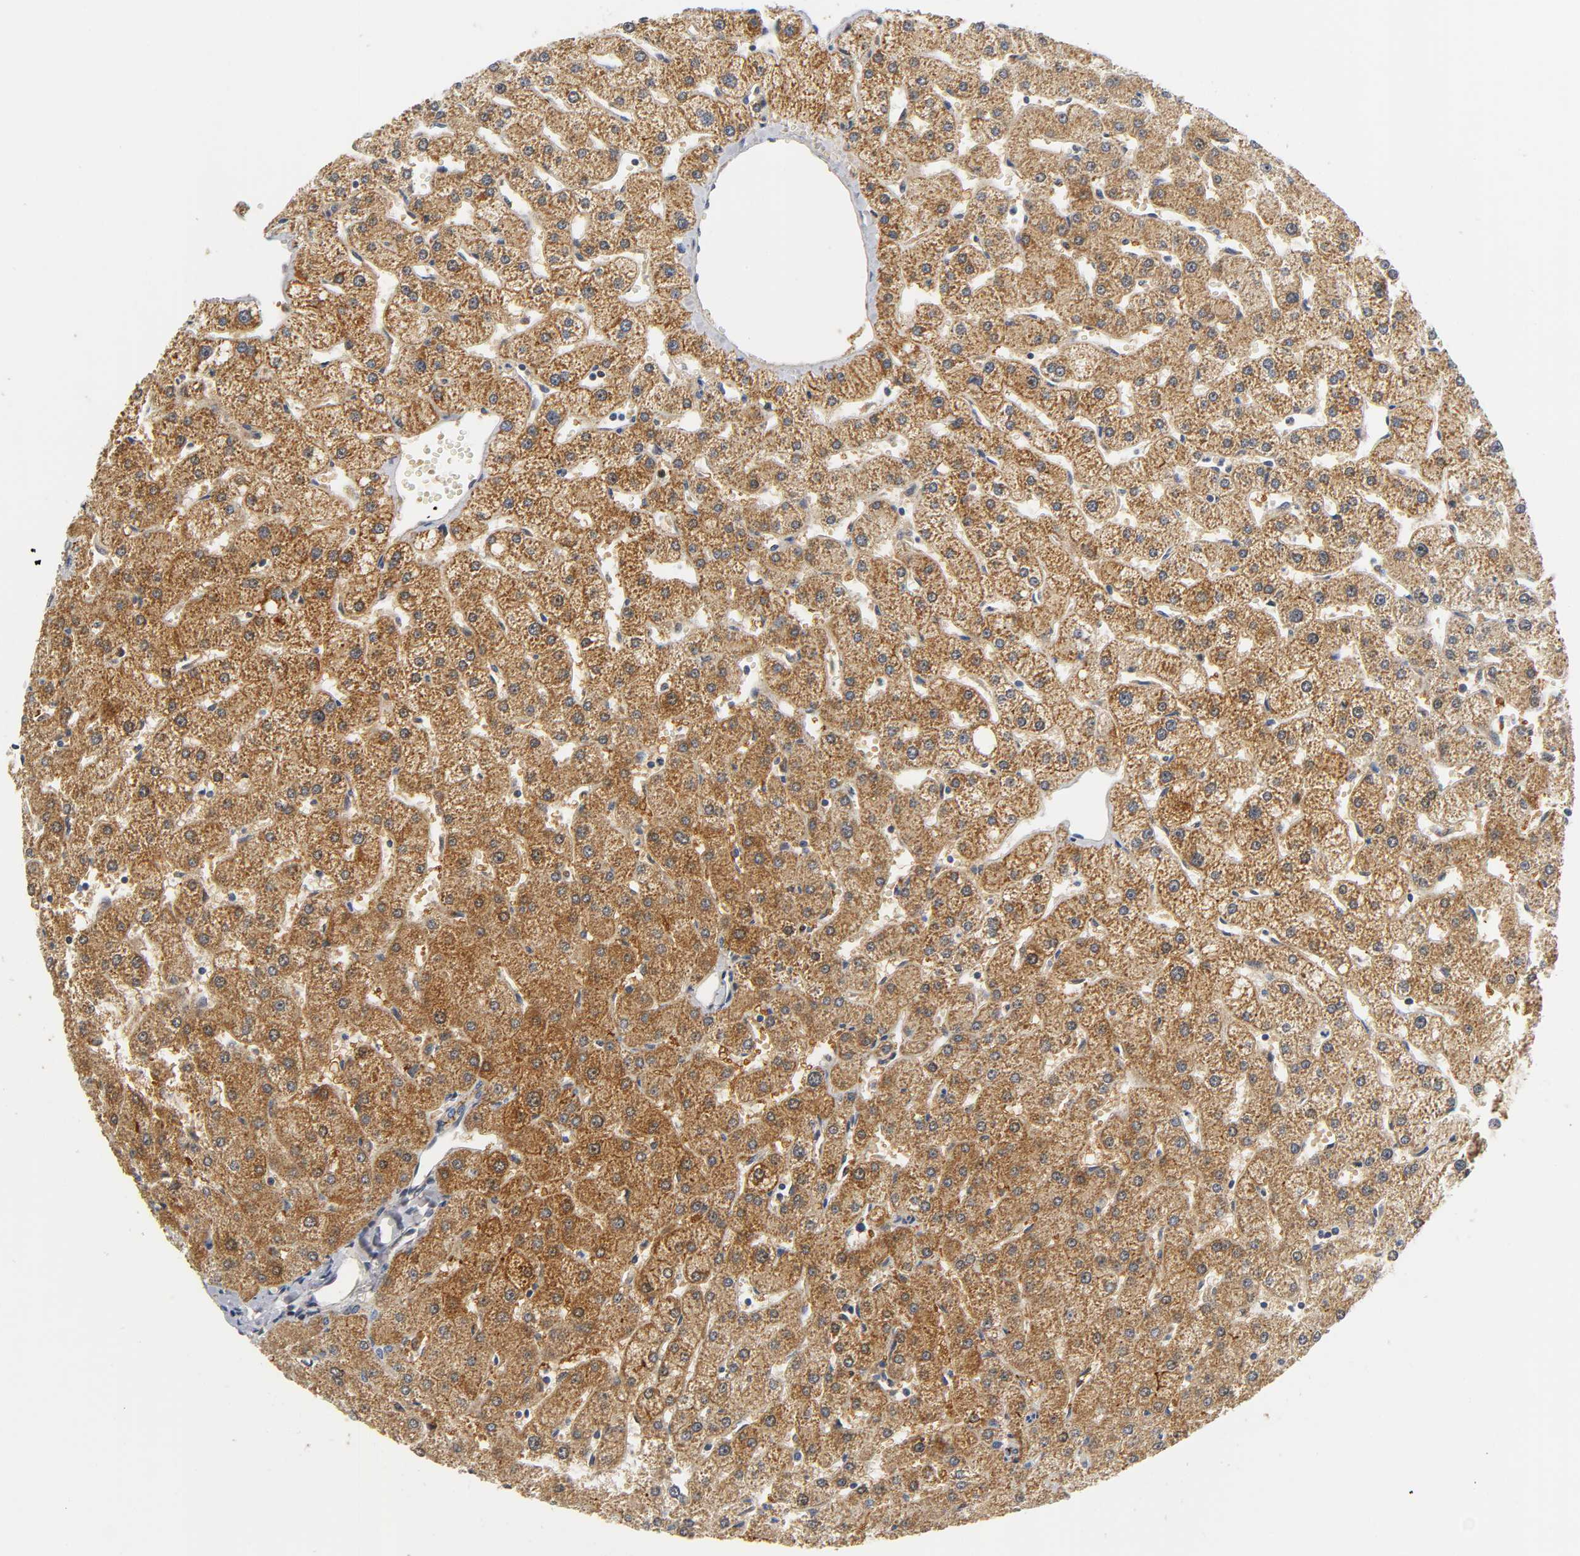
{"staining": {"intensity": "weak", "quantity": "25%-75%", "location": "cytoplasmic/membranous"}, "tissue": "liver", "cell_type": "Cholangiocytes", "image_type": "normal", "snomed": [{"axis": "morphology", "description": "Normal tissue, NOS"}, {"axis": "topography", "description": "Liver"}], "caption": "The image demonstrates immunohistochemical staining of benign liver. There is weak cytoplasmic/membranous staining is seen in about 25%-75% of cholangiocytes.", "gene": "NRP1", "patient": {"sex": "male", "age": 67}}